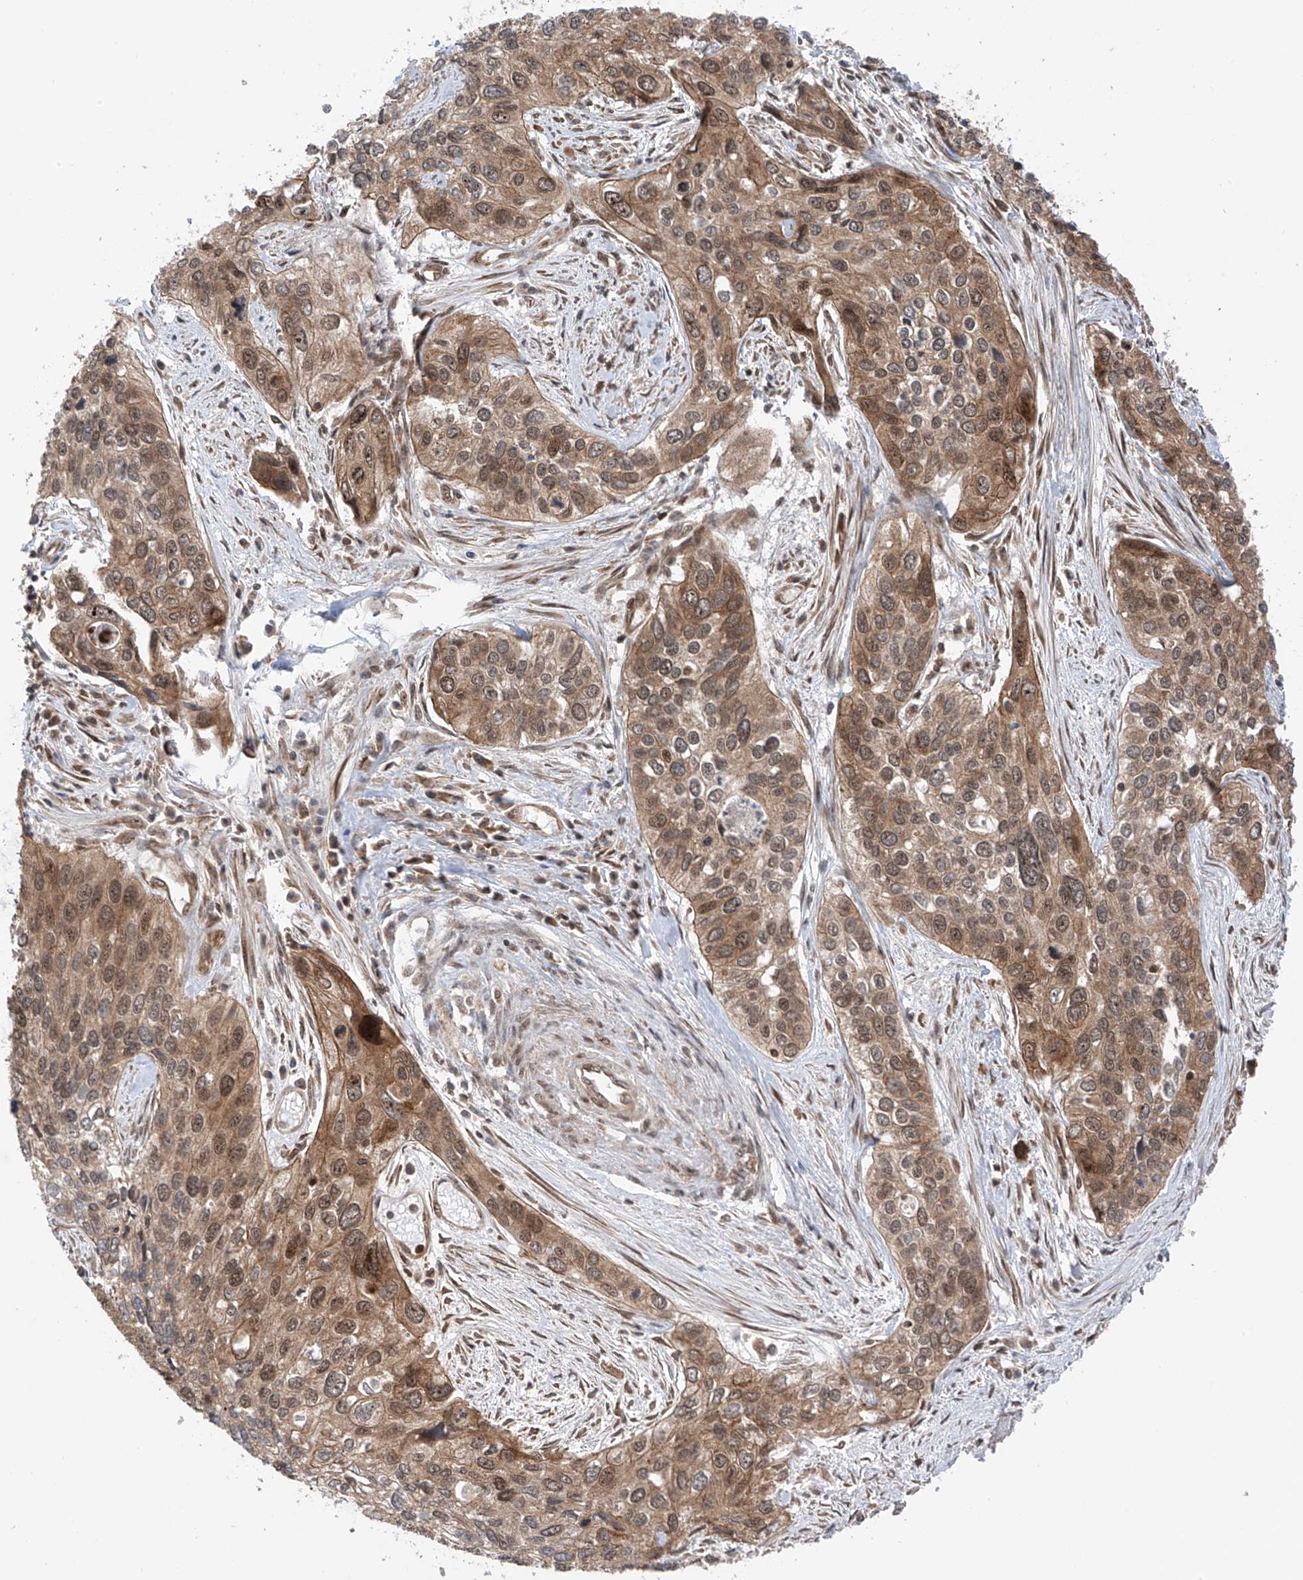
{"staining": {"intensity": "moderate", "quantity": ">75%", "location": "cytoplasmic/membranous,nuclear"}, "tissue": "cervical cancer", "cell_type": "Tumor cells", "image_type": "cancer", "snomed": [{"axis": "morphology", "description": "Squamous cell carcinoma, NOS"}, {"axis": "topography", "description": "Cervix"}], "caption": "Cervical cancer tissue exhibits moderate cytoplasmic/membranous and nuclear staining in about >75% of tumor cells", "gene": "C1orf131", "patient": {"sex": "female", "age": 55}}